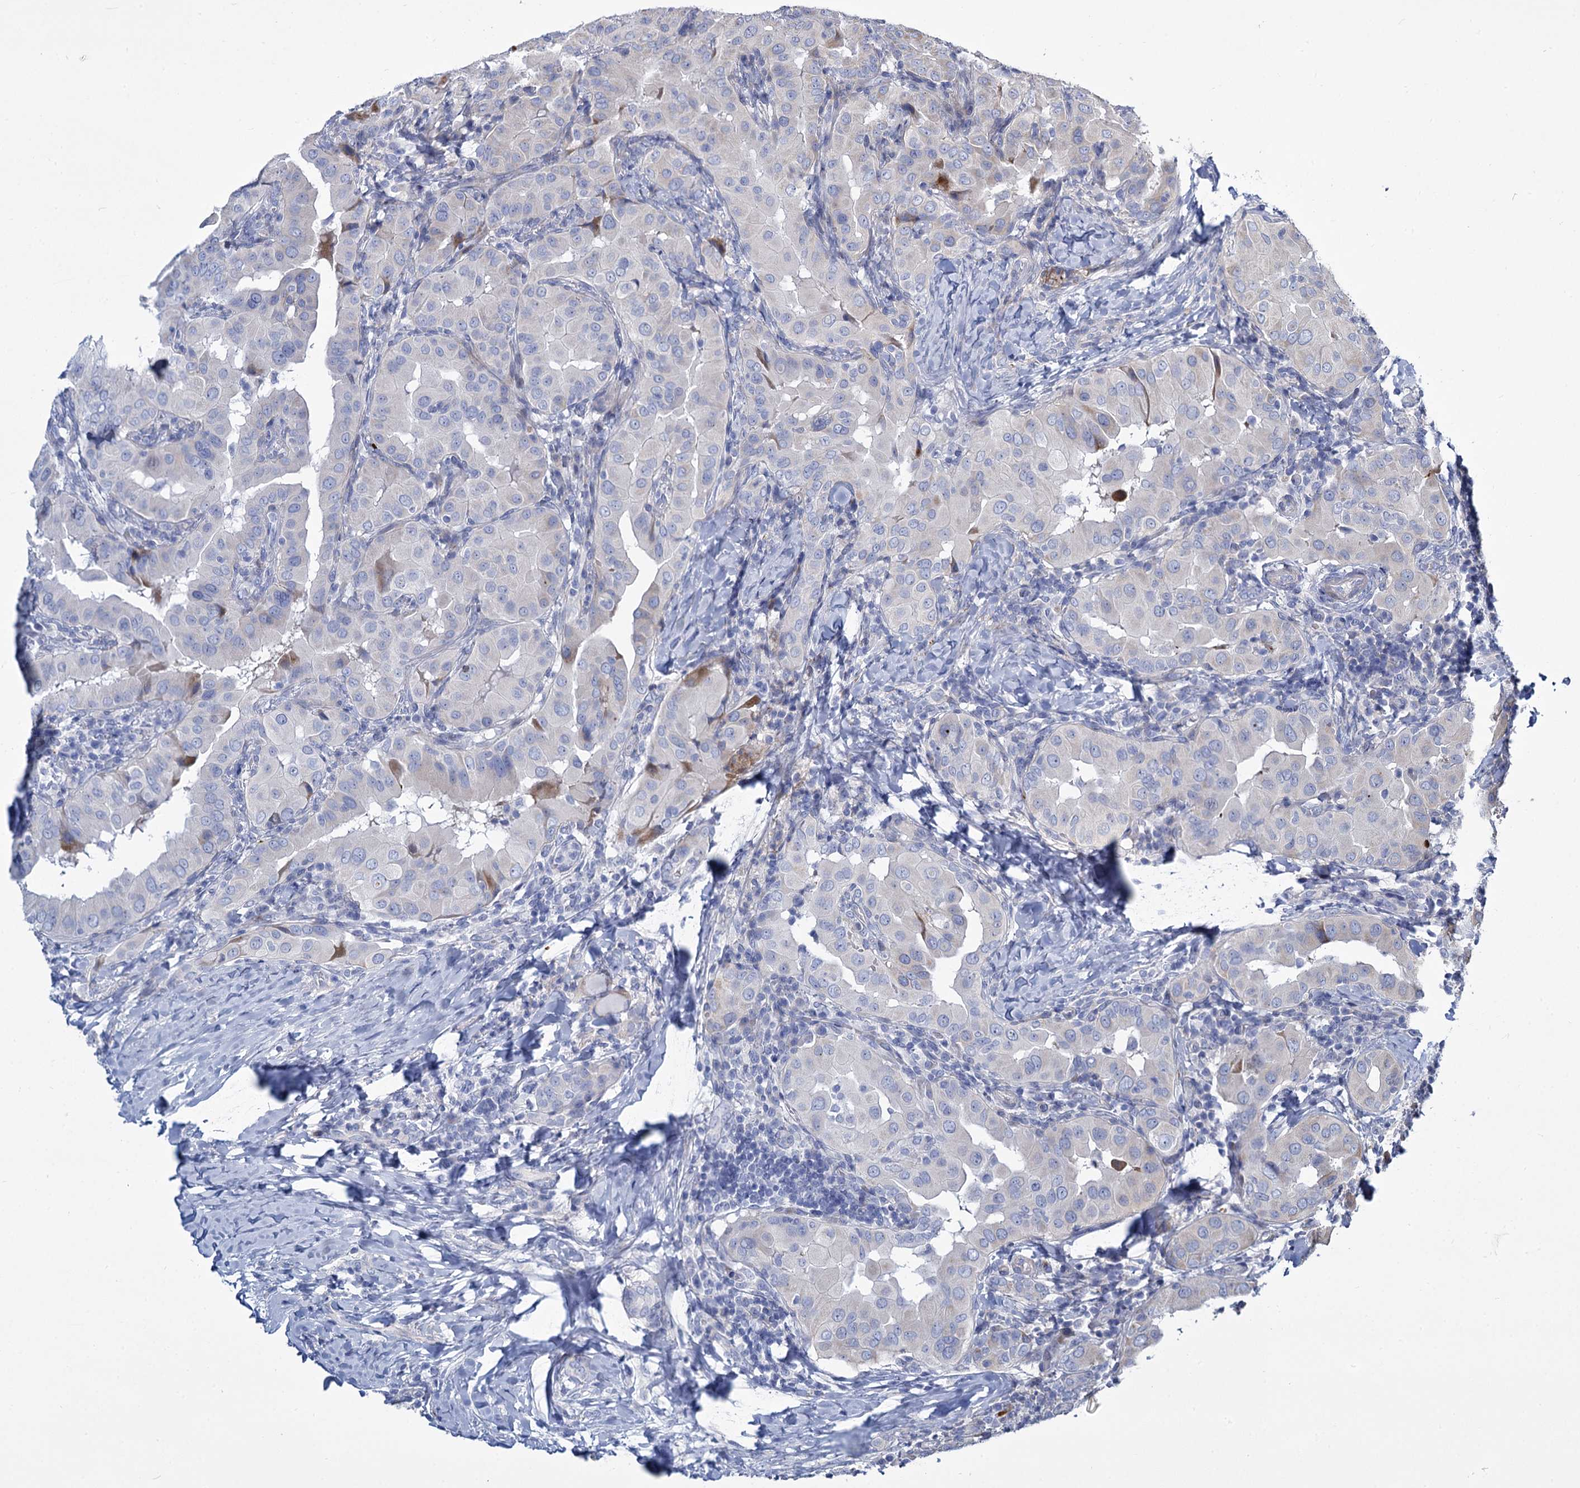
{"staining": {"intensity": "moderate", "quantity": "<25%", "location": "cytoplasmic/membranous"}, "tissue": "thyroid cancer", "cell_type": "Tumor cells", "image_type": "cancer", "snomed": [{"axis": "morphology", "description": "Papillary adenocarcinoma, NOS"}, {"axis": "topography", "description": "Thyroid gland"}], "caption": "About <25% of tumor cells in human thyroid papillary adenocarcinoma exhibit moderate cytoplasmic/membranous protein expression as visualized by brown immunohistochemical staining.", "gene": "TRIM77", "patient": {"sex": "male", "age": 33}}